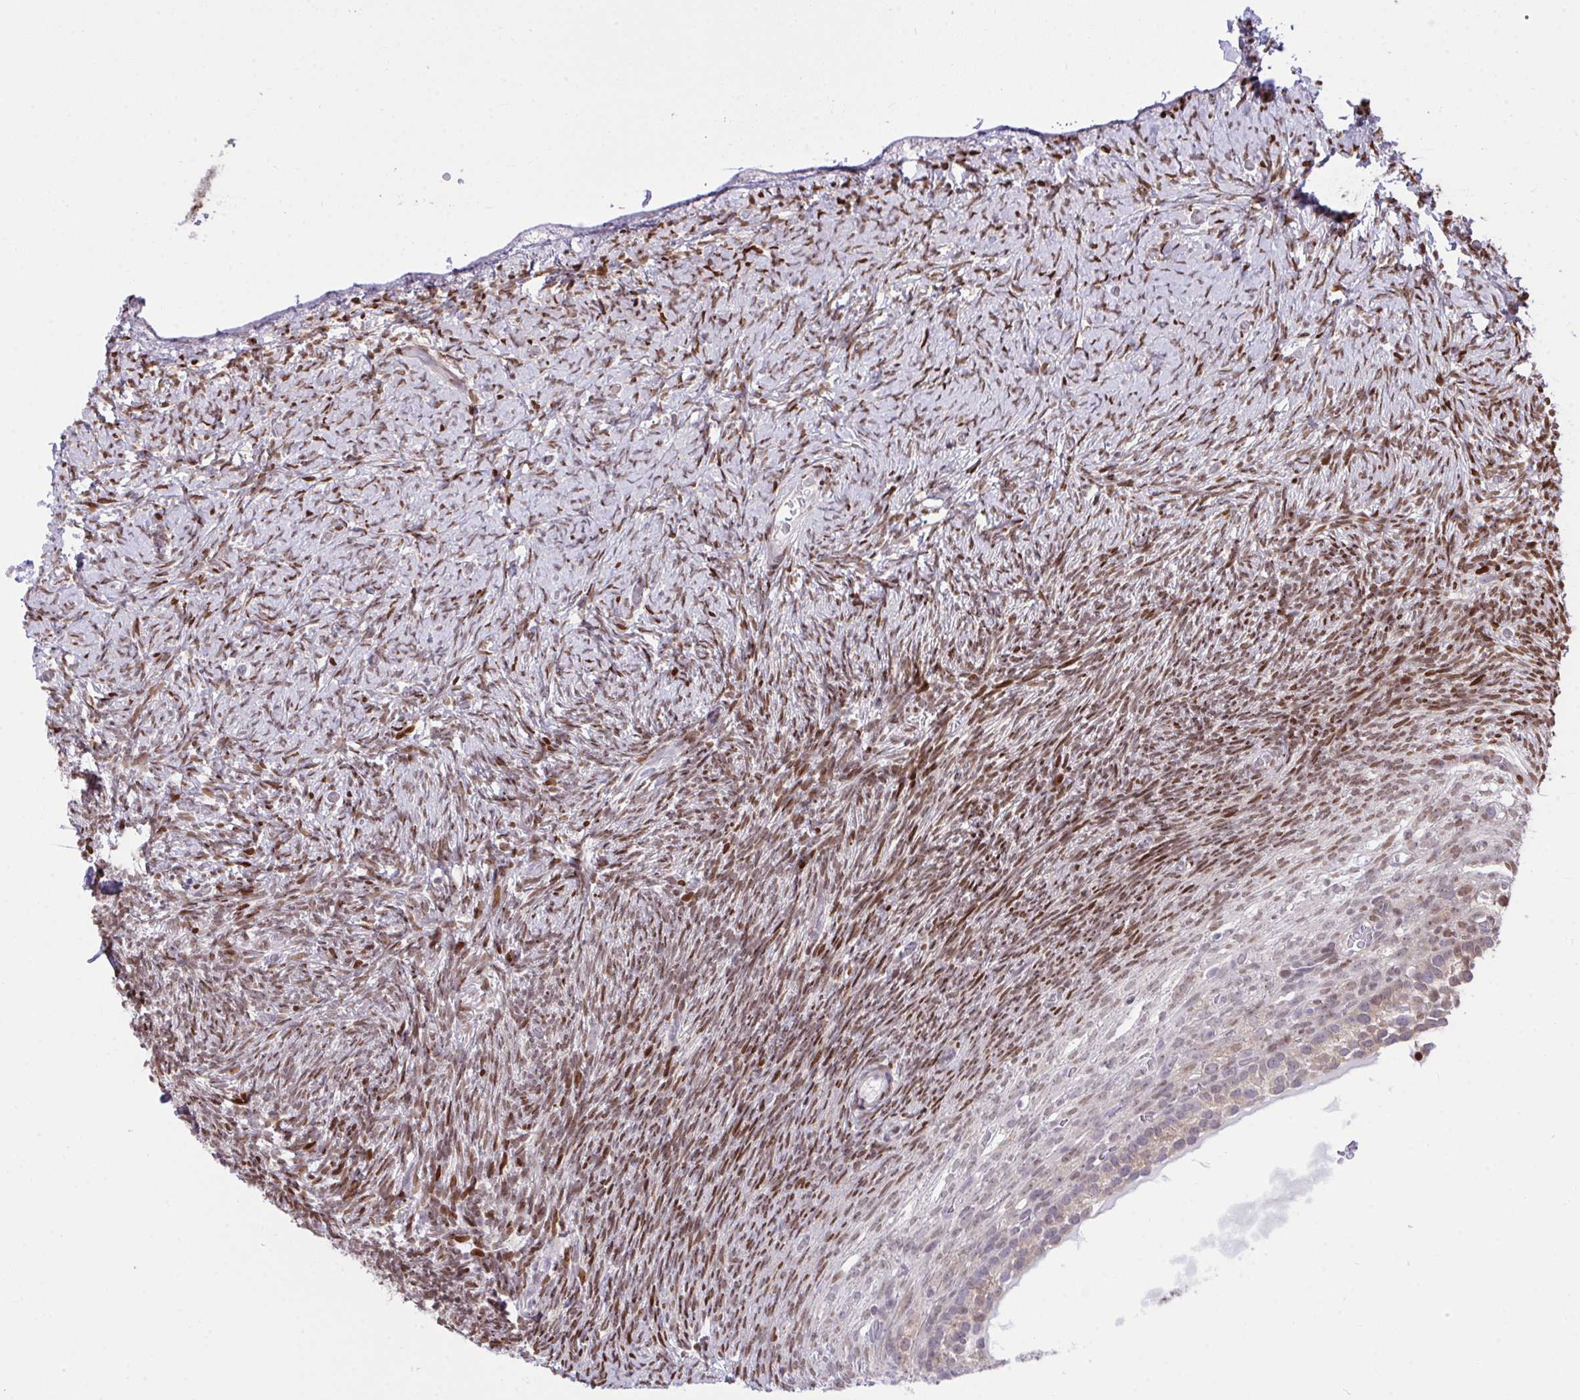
{"staining": {"intensity": "strong", "quantity": ">75%", "location": "nuclear"}, "tissue": "ovary", "cell_type": "Ovarian stroma cells", "image_type": "normal", "snomed": [{"axis": "morphology", "description": "Normal tissue, NOS"}, {"axis": "topography", "description": "Ovary"}], "caption": "This histopathology image shows normal ovary stained with immunohistochemistry to label a protein in brown. The nuclear of ovarian stroma cells show strong positivity for the protein. Nuclei are counter-stained blue.", "gene": "RAPGEF5", "patient": {"sex": "female", "age": 39}}